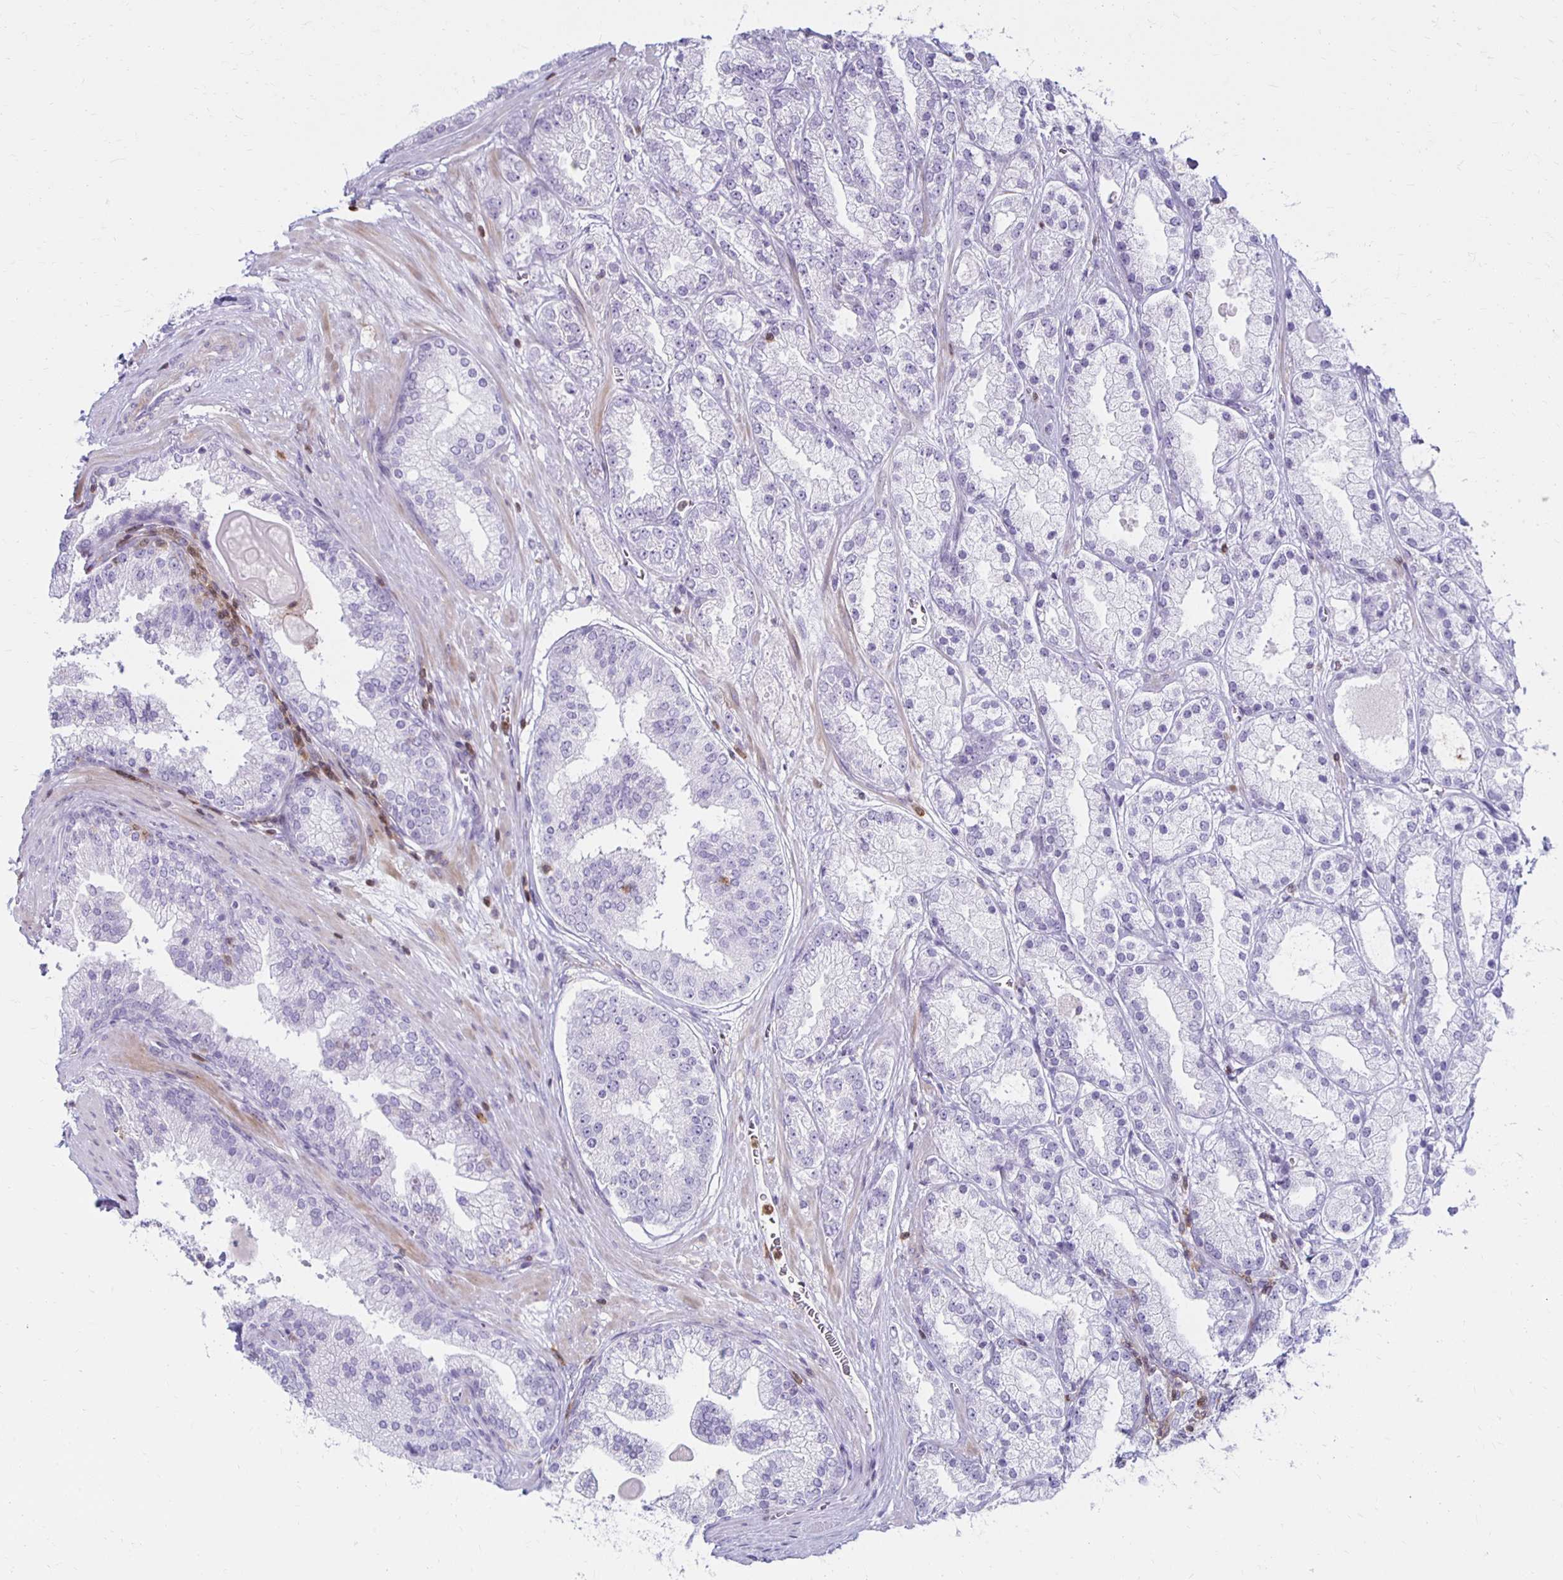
{"staining": {"intensity": "negative", "quantity": "none", "location": "none"}, "tissue": "prostate cancer", "cell_type": "Tumor cells", "image_type": "cancer", "snomed": [{"axis": "morphology", "description": "Adenocarcinoma, High grade"}, {"axis": "topography", "description": "Prostate"}], "caption": "High magnification brightfield microscopy of prostate cancer stained with DAB (brown) and counterstained with hematoxylin (blue): tumor cells show no significant positivity.", "gene": "CCL21", "patient": {"sex": "male", "age": 67}}